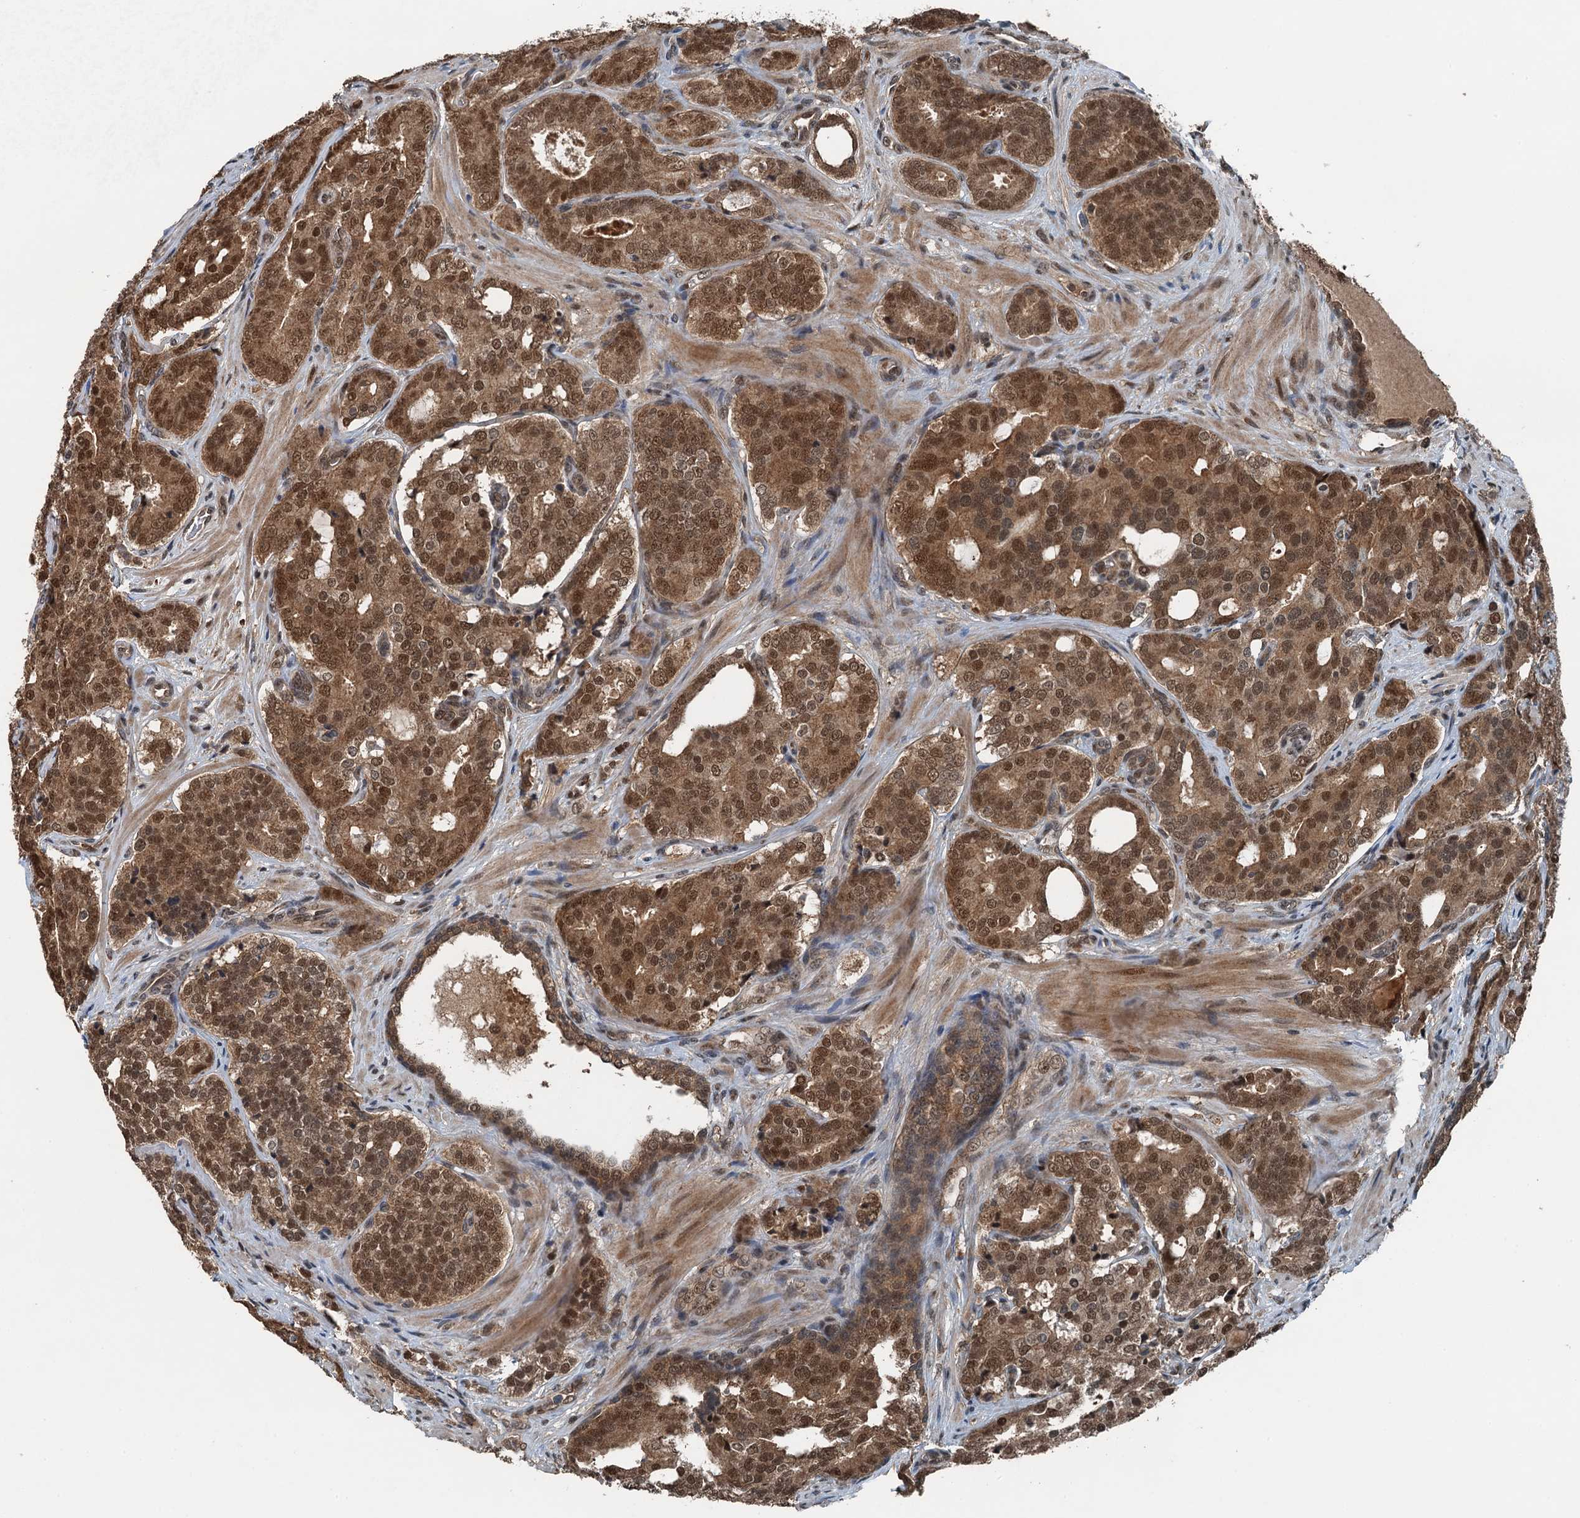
{"staining": {"intensity": "moderate", "quantity": ">75%", "location": "cytoplasmic/membranous,nuclear"}, "tissue": "prostate cancer", "cell_type": "Tumor cells", "image_type": "cancer", "snomed": [{"axis": "morphology", "description": "Adenocarcinoma, High grade"}, {"axis": "topography", "description": "Prostate"}], "caption": "The immunohistochemical stain labels moderate cytoplasmic/membranous and nuclear positivity in tumor cells of prostate adenocarcinoma (high-grade) tissue.", "gene": "UBXN6", "patient": {"sex": "male", "age": 63}}